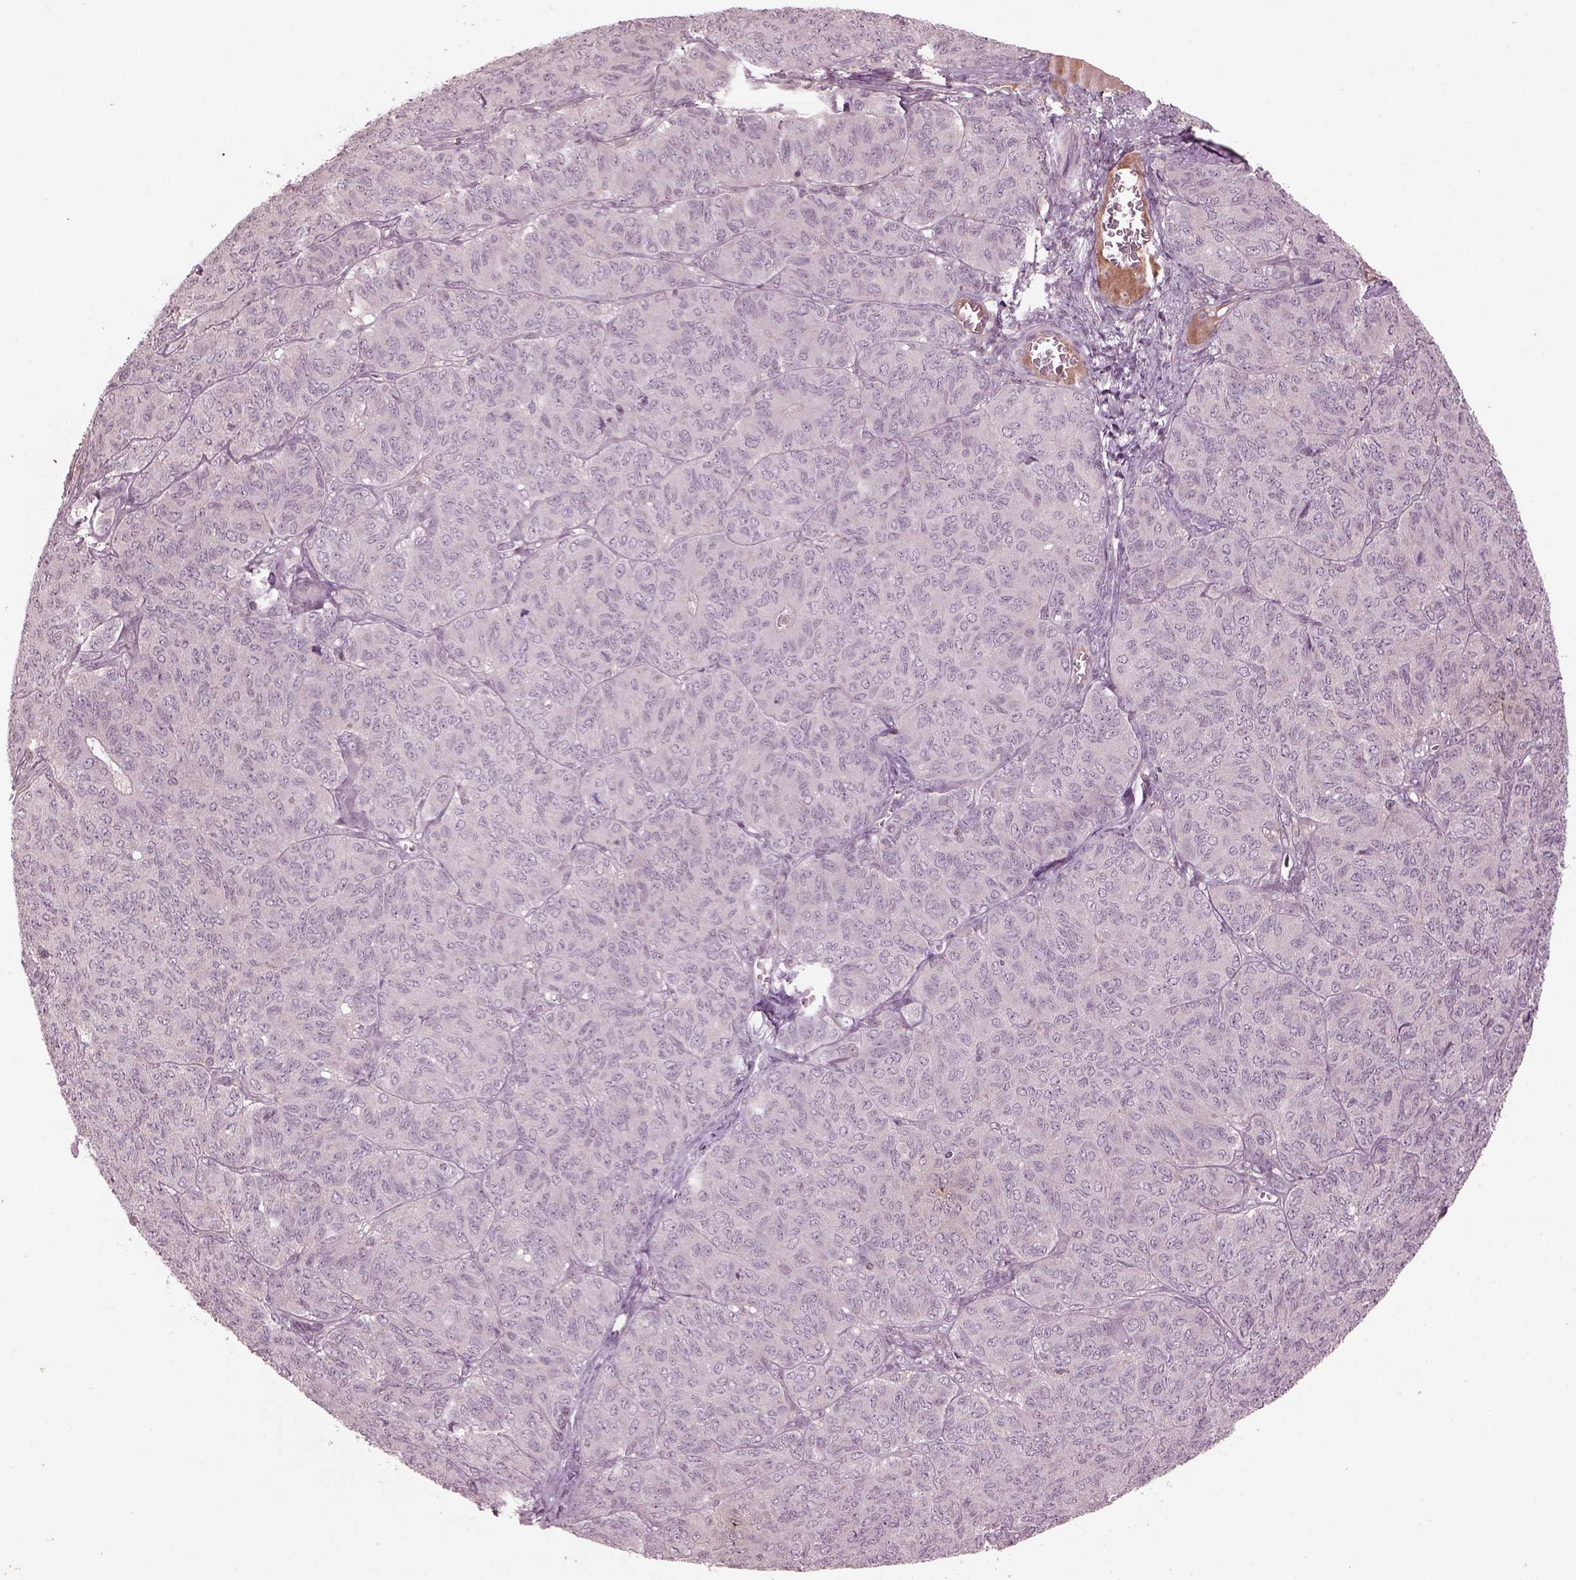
{"staining": {"intensity": "negative", "quantity": "none", "location": "none"}, "tissue": "ovarian cancer", "cell_type": "Tumor cells", "image_type": "cancer", "snomed": [{"axis": "morphology", "description": "Carcinoma, endometroid"}, {"axis": "topography", "description": "Ovary"}], "caption": "Immunohistochemistry micrograph of neoplastic tissue: human ovarian cancer (endometroid carcinoma) stained with DAB reveals no significant protein positivity in tumor cells.", "gene": "PTX4", "patient": {"sex": "female", "age": 80}}